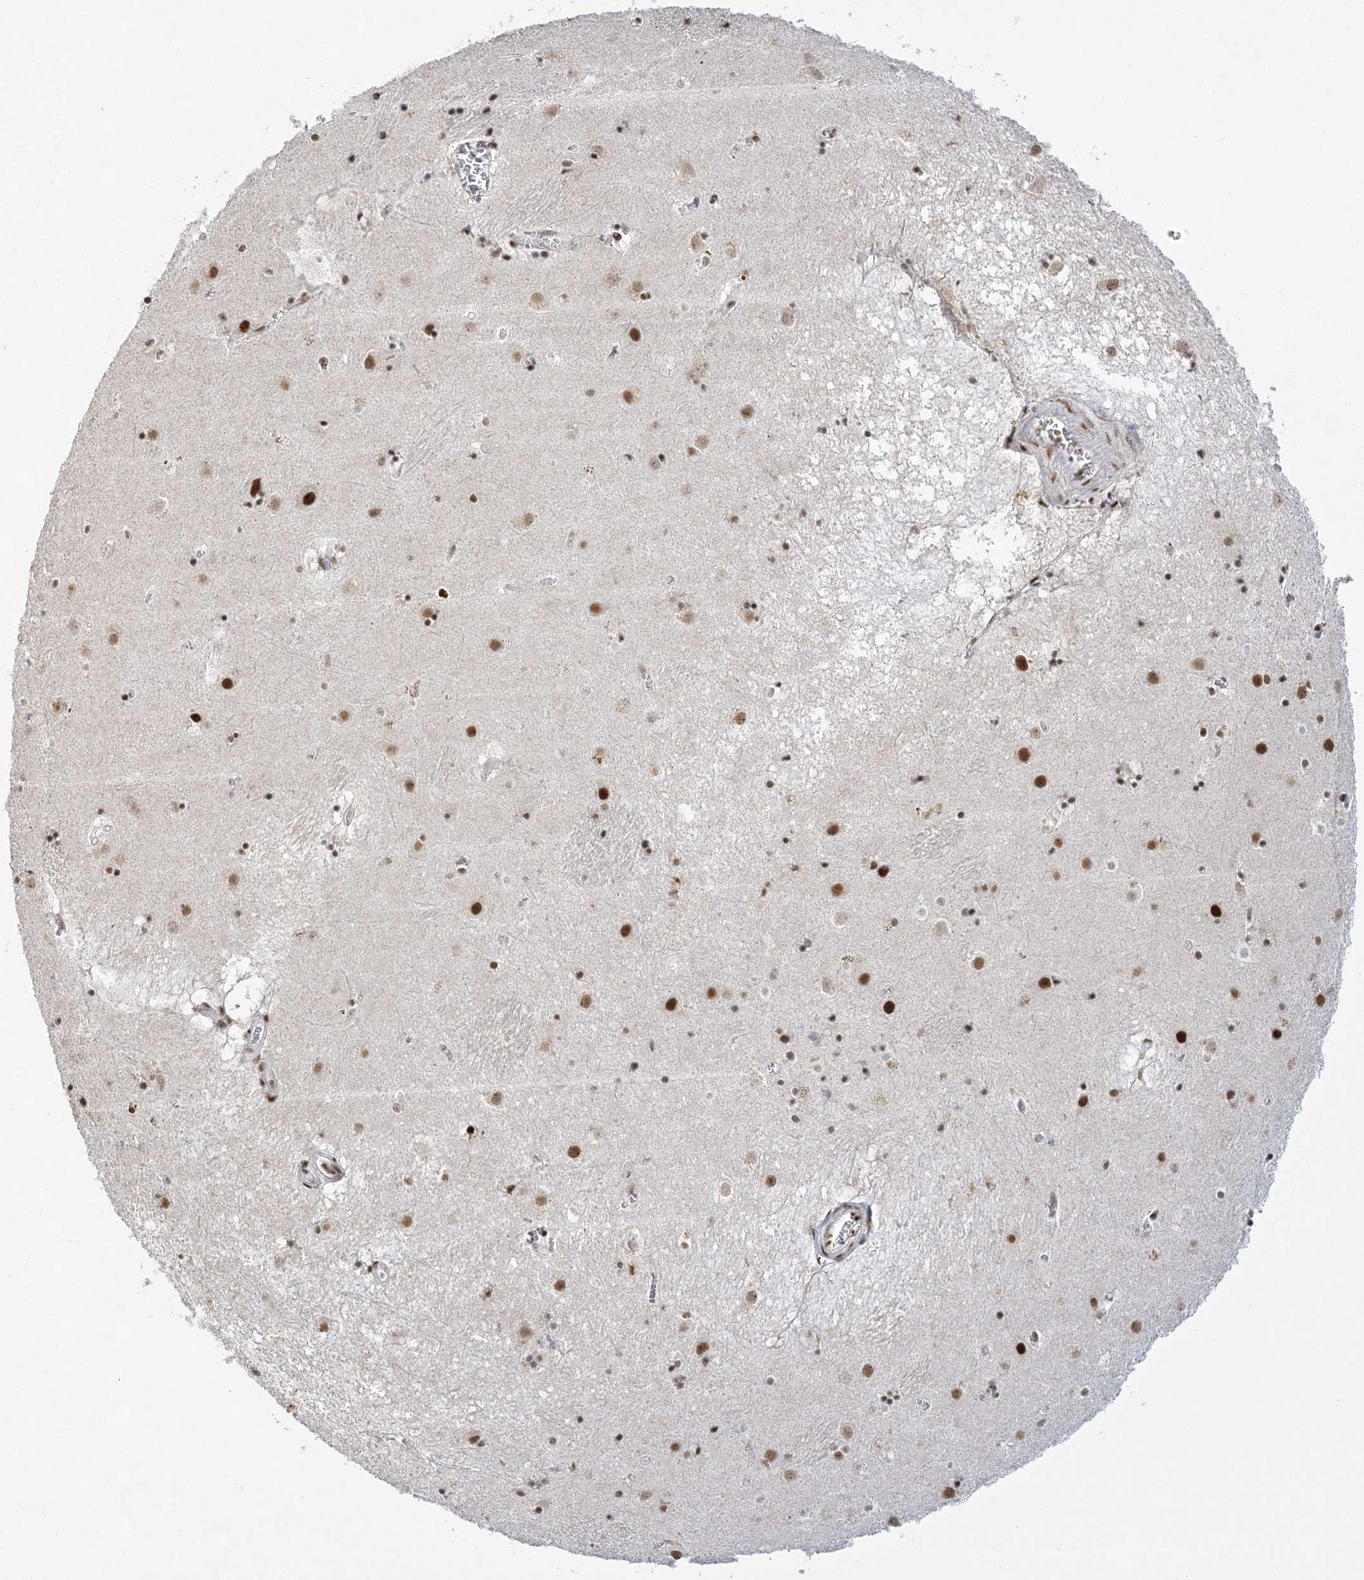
{"staining": {"intensity": "moderate", "quantity": "25%-75%", "location": "nuclear"}, "tissue": "caudate", "cell_type": "Glial cells", "image_type": "normal", "snomed": [{"axis": "morphology", "description": "Normal tissue, NOS"}, {"axis": "topography", "description": "Lateral ventricle wall"}], "caption": "This histopathology image shows immunohistochemistry staining of normal human caudate, with medium moderate nuclear positivity in approximately 25%-75% of glial cells.", "gene": "ZBTB7A", "patient": {"sex": "male", "age": 70}}